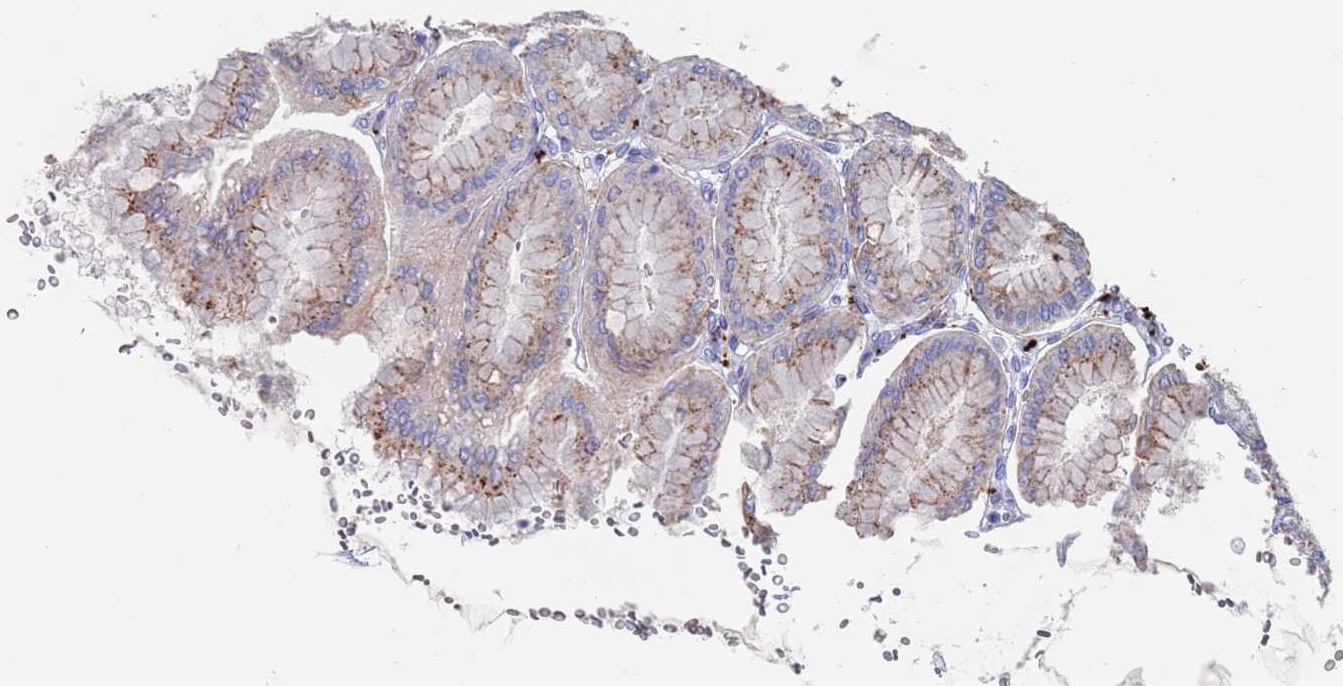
{"staining": {"intensity": "strong", "quantity": "<25%", "location": "cytoplasmic/membranous"}, "tissue": "stomach", "cell_type": "Glandular cells", "image_type": "normal", "snomed": [{"axis": "morphology", "description": "Normal tissue, NOS"}, {"axis": "topography", "description": "Stomach, upper"}], "caption": "IHC (DAB (3,3'-diaminobenzidine)) staining of benign human stomach exhibits strong cytoplasmic/membranous protein expression in approximately <25% of glandular cells. (DAB (3,3'-diaminobenzidine) IHC, brown staining for protein, blue staining for nuclei).", "gene": "FUCA1", "patient": {"sex": "female", "age": 56}}